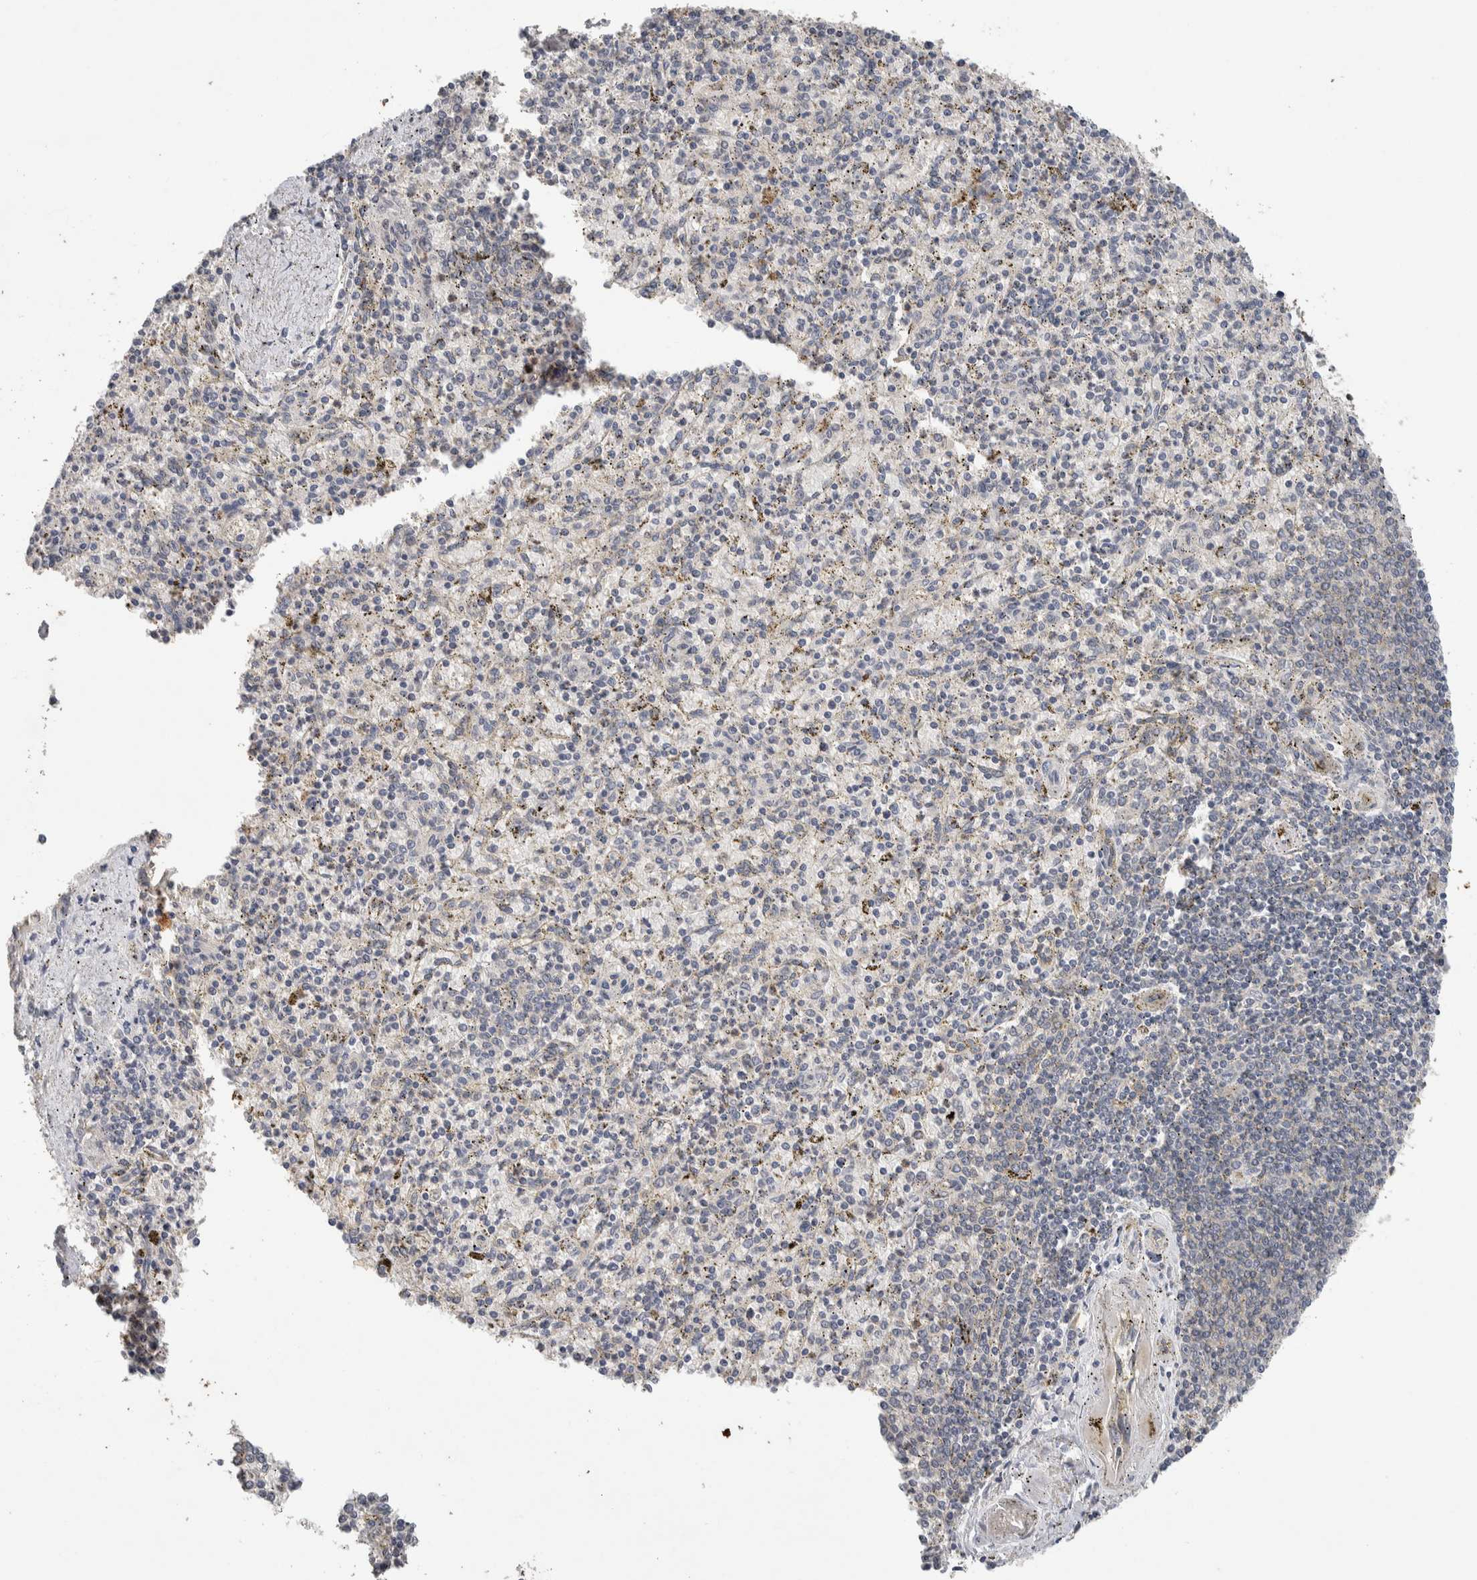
{"staining": {"intensity": "negative", "quantity": "none", "location": "none"}, "tissue": "spleen", "cell_type": "Cells in red pulp", "image_type": "normal", "snomed": [{"axis": "morphology", "description": "Normal tissue, NOS"}, {"axis": "topography", "description": "Spleen"}], "caption": "Immunohistochemical staining of benign human spleen reveals no significant expression in cells in red pulp.", "gene": "CYSRT1", "patient": {"sex": "male", "age": 72}}